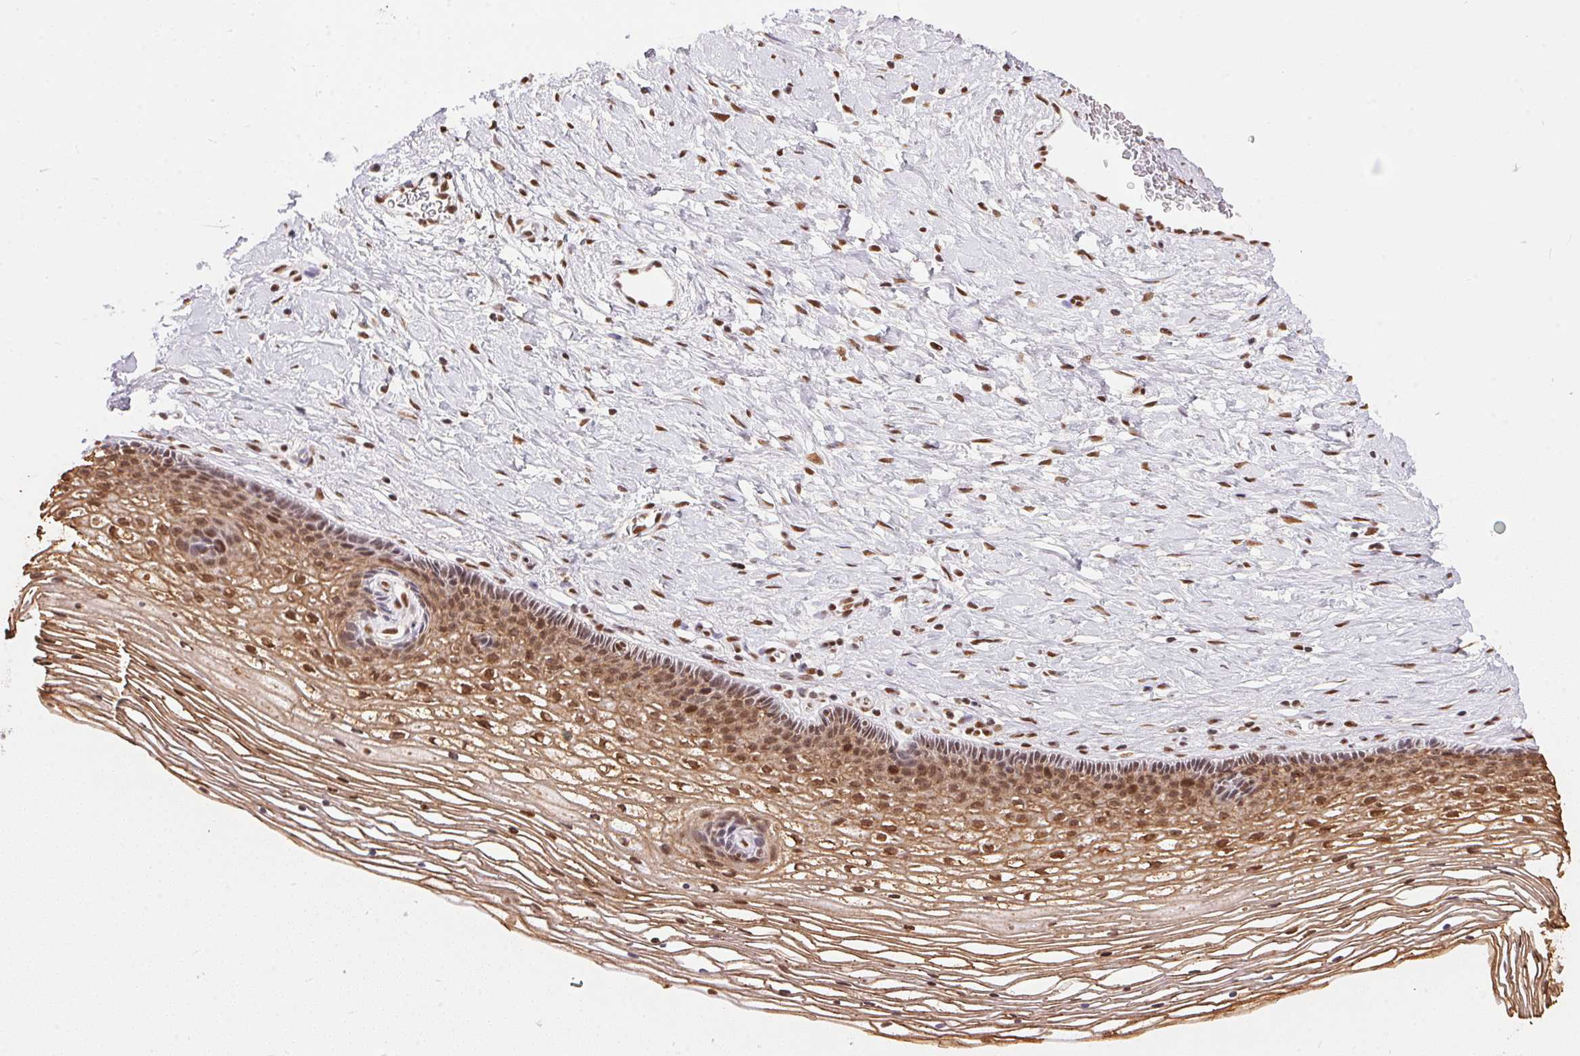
{"staining": {"intensity": "moderate", "quantity": ">75%", "location": "nuclear"}, "tissue": "cervix", "cell_type": "Glandular cells", "image_type": "normal", "snomed": [{"axis": "morphology", "description": "Normal tissue, NOS"}, {"axis": "topography", "description": "Cervix"}], "caption": "This is a micrograph of immunohistochemistry (IHC) staining of normal cervix, which shows moderate positivity in the nuclear of glandular cells.", "gene": "NFE2L1", "patient": {"sex": "female", "age": 34}}